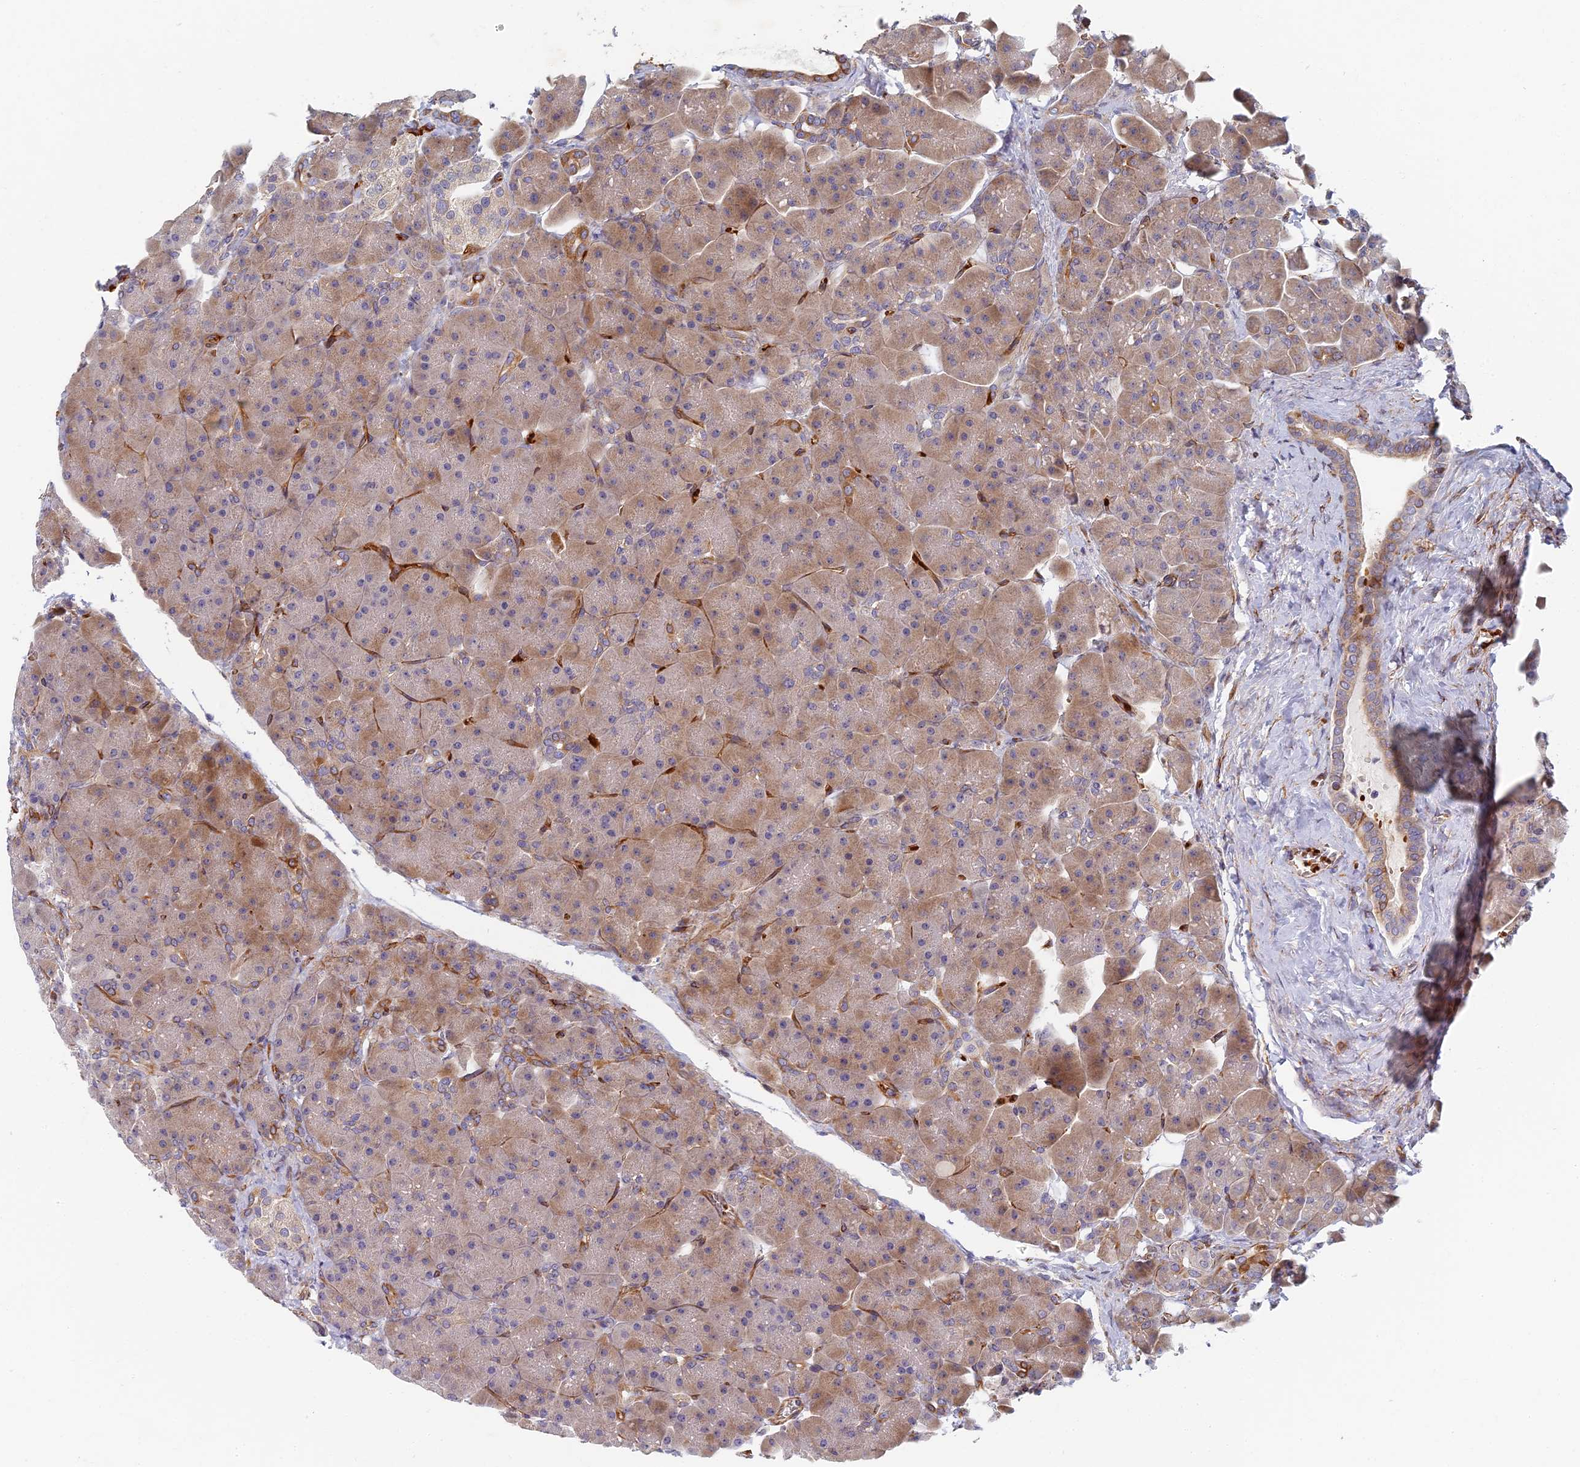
{"staining": {"intensity": "moderate", "quantity": "25%-75%", "location": "cytoplasmic/membranous"}, "tissue": "pancreas", "cell_type": "Exocrine glandular cells", "image_type": "normal", "snomed": [{"axis": "morphology", "description": "Normal tissue, NOS"}, {"axis": "topography", "description": "Pancreas"}], "caption": "Immunohistochemistry of benign human pancreas demonstrates medium levels of moderate cytoplasmic/membranous expression in approximately 25%-75% of exocrine glandular cells.", "gene": "ABCB10", "patient": {"sex": "male", "age": 66}}